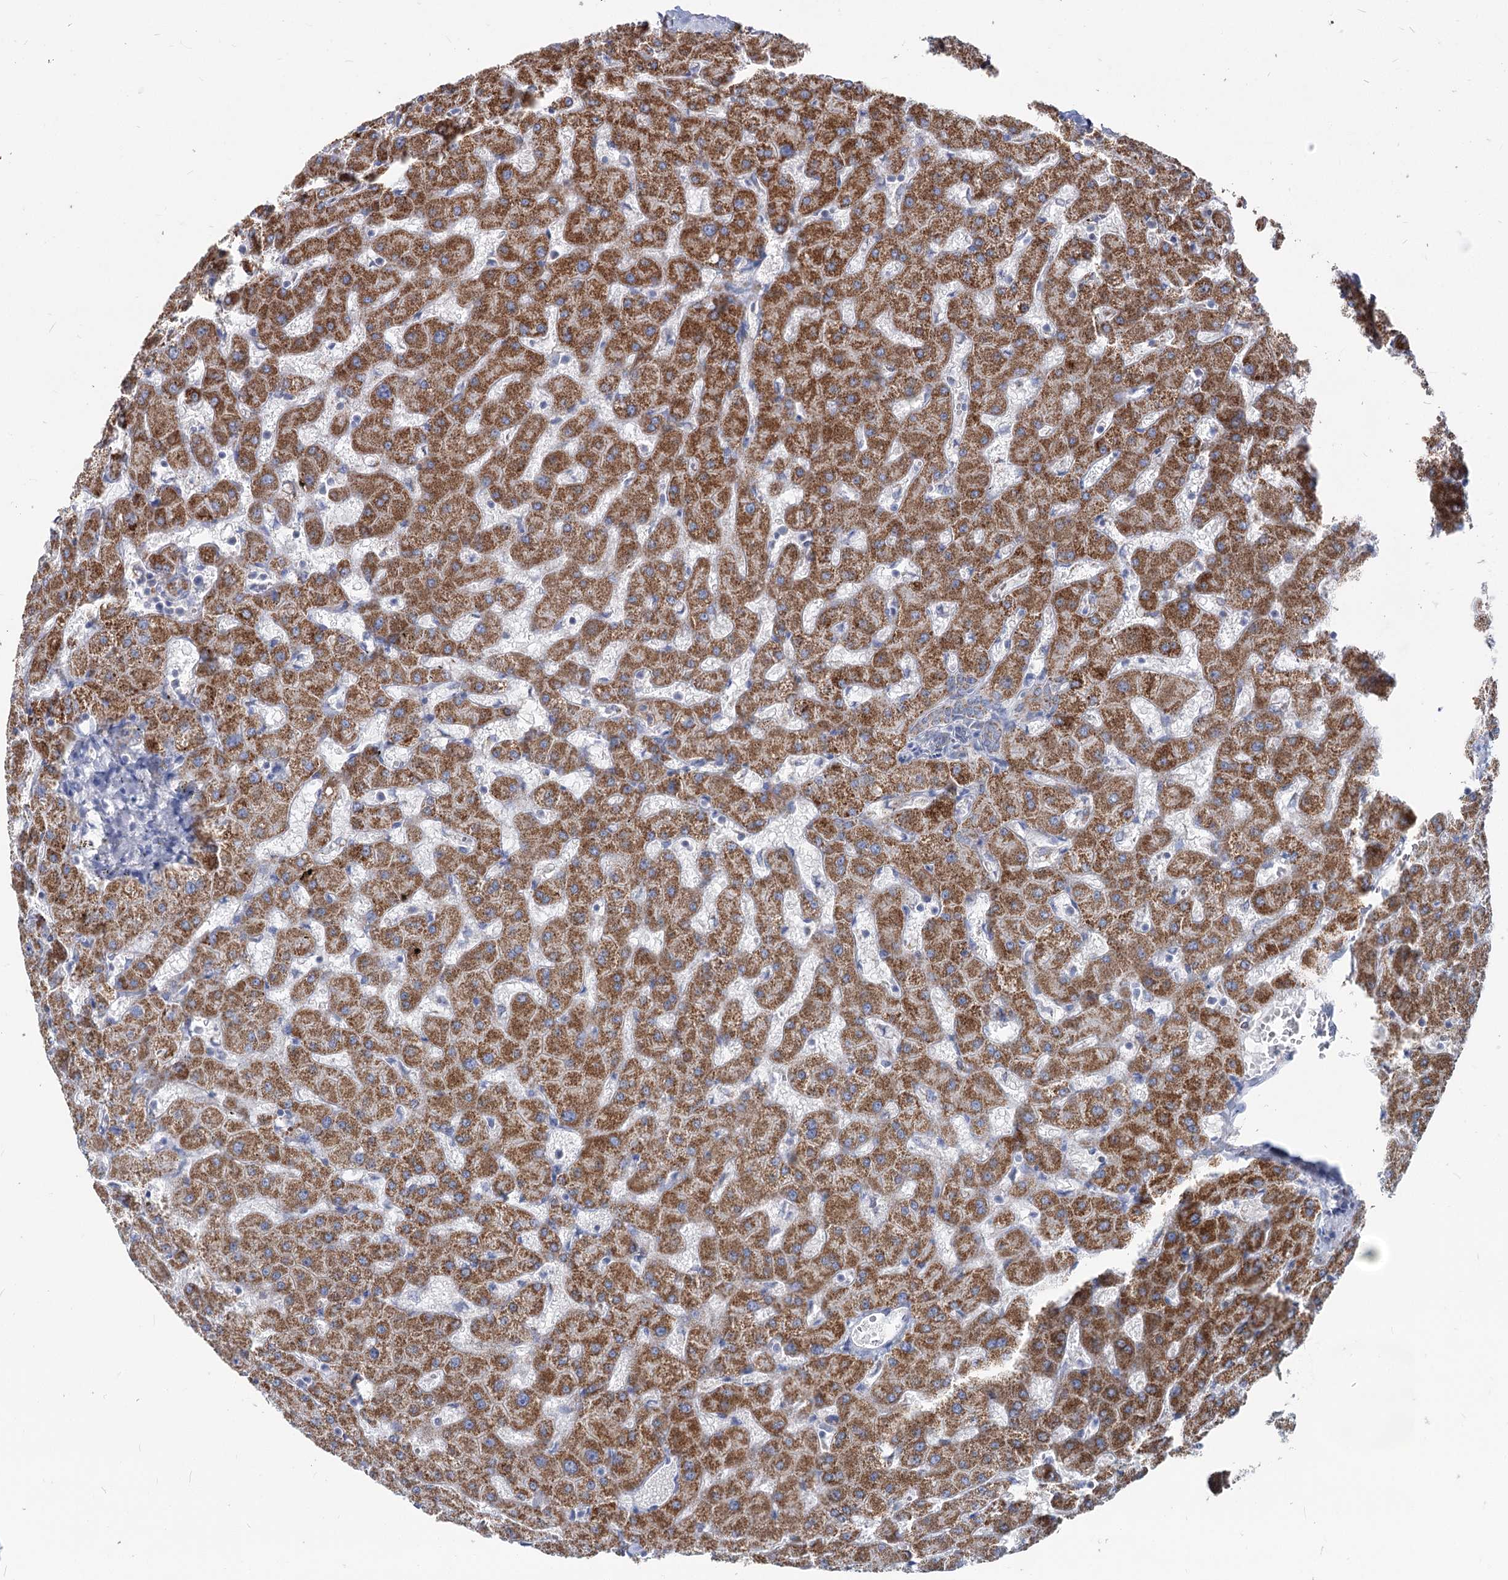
{"staining": {"intensity": "weak", "quantity": ">75%", "location": "cytoplasmic/membranous"}, "tissue": "liver", "cell_type": "Cholangiocytes", "image_type": "normal", "snomed": [{"axis": "morphology", "description": "Normal tissue, NOS"}, {"axis": "topography", "description": "Liver"}], "caption": "Protein staining displays weak cytoplasmic/membranous positivity in about >75% of cholangiocytes in benign liver. (DAB = brown stain, brightfield microscopy at high magnification).", "gene": "MCCC2", "patient": {"sex": "female", "age": 63}}